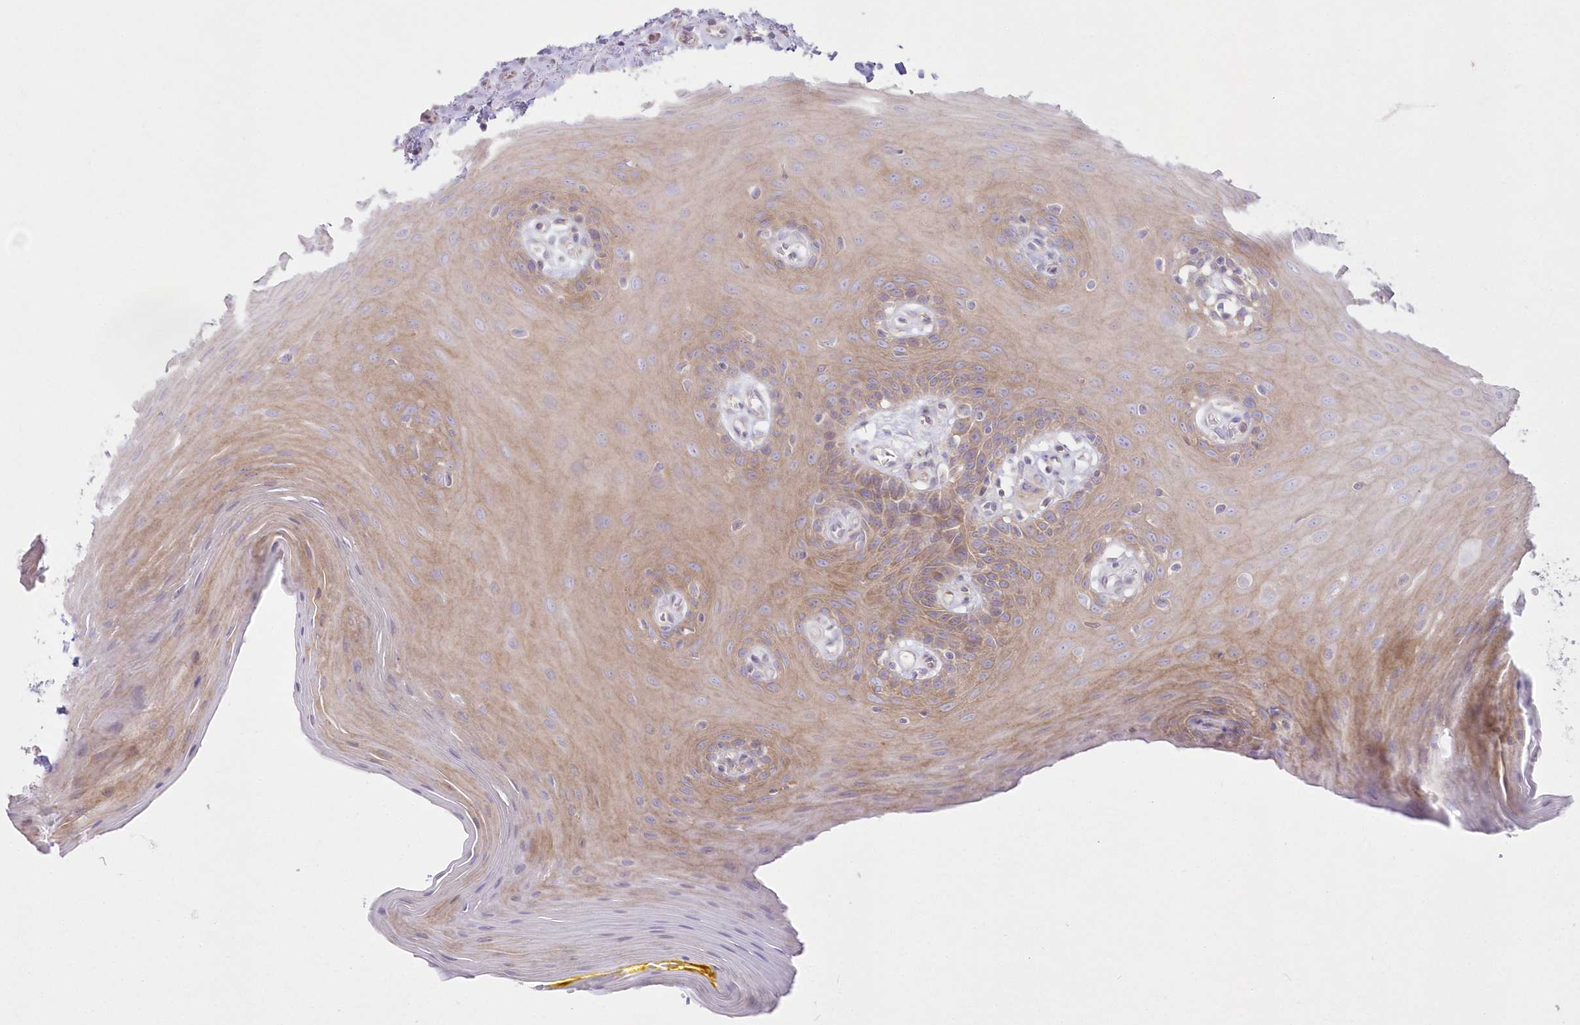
{"staining": {"intensity": "moderate", "quantity": "<25%", "location": "cytoplasmic/membranous"}, "tissue": "oral mucosa", "cell_type": "Squamous epithelial cells", "image_type": "normal", "snomed": [{"axis": "morphology", "description": "Normal tissue, NOS"}, {"axis": "morphology", "description": "Squamous cell carcinoma, NOS"}, {"axis": "topography", "description": "Skeletal muscle"}, {"axis": "topography", "description": "Oral tissue"}, {"axis": "topography", "description": "Salivary gland"}, {"axis": "topography", "description": "Head-Neck"}], "caption": "A micrograph showing moderate cytoplasmic/membranous expression in about <25% of squamous epithelial cells in unremarkable oral mucosa, as visualized by brown immunohistochemical staining.", "gene": "ZNF843", "patient": {"sex": "male", "age": 54}}